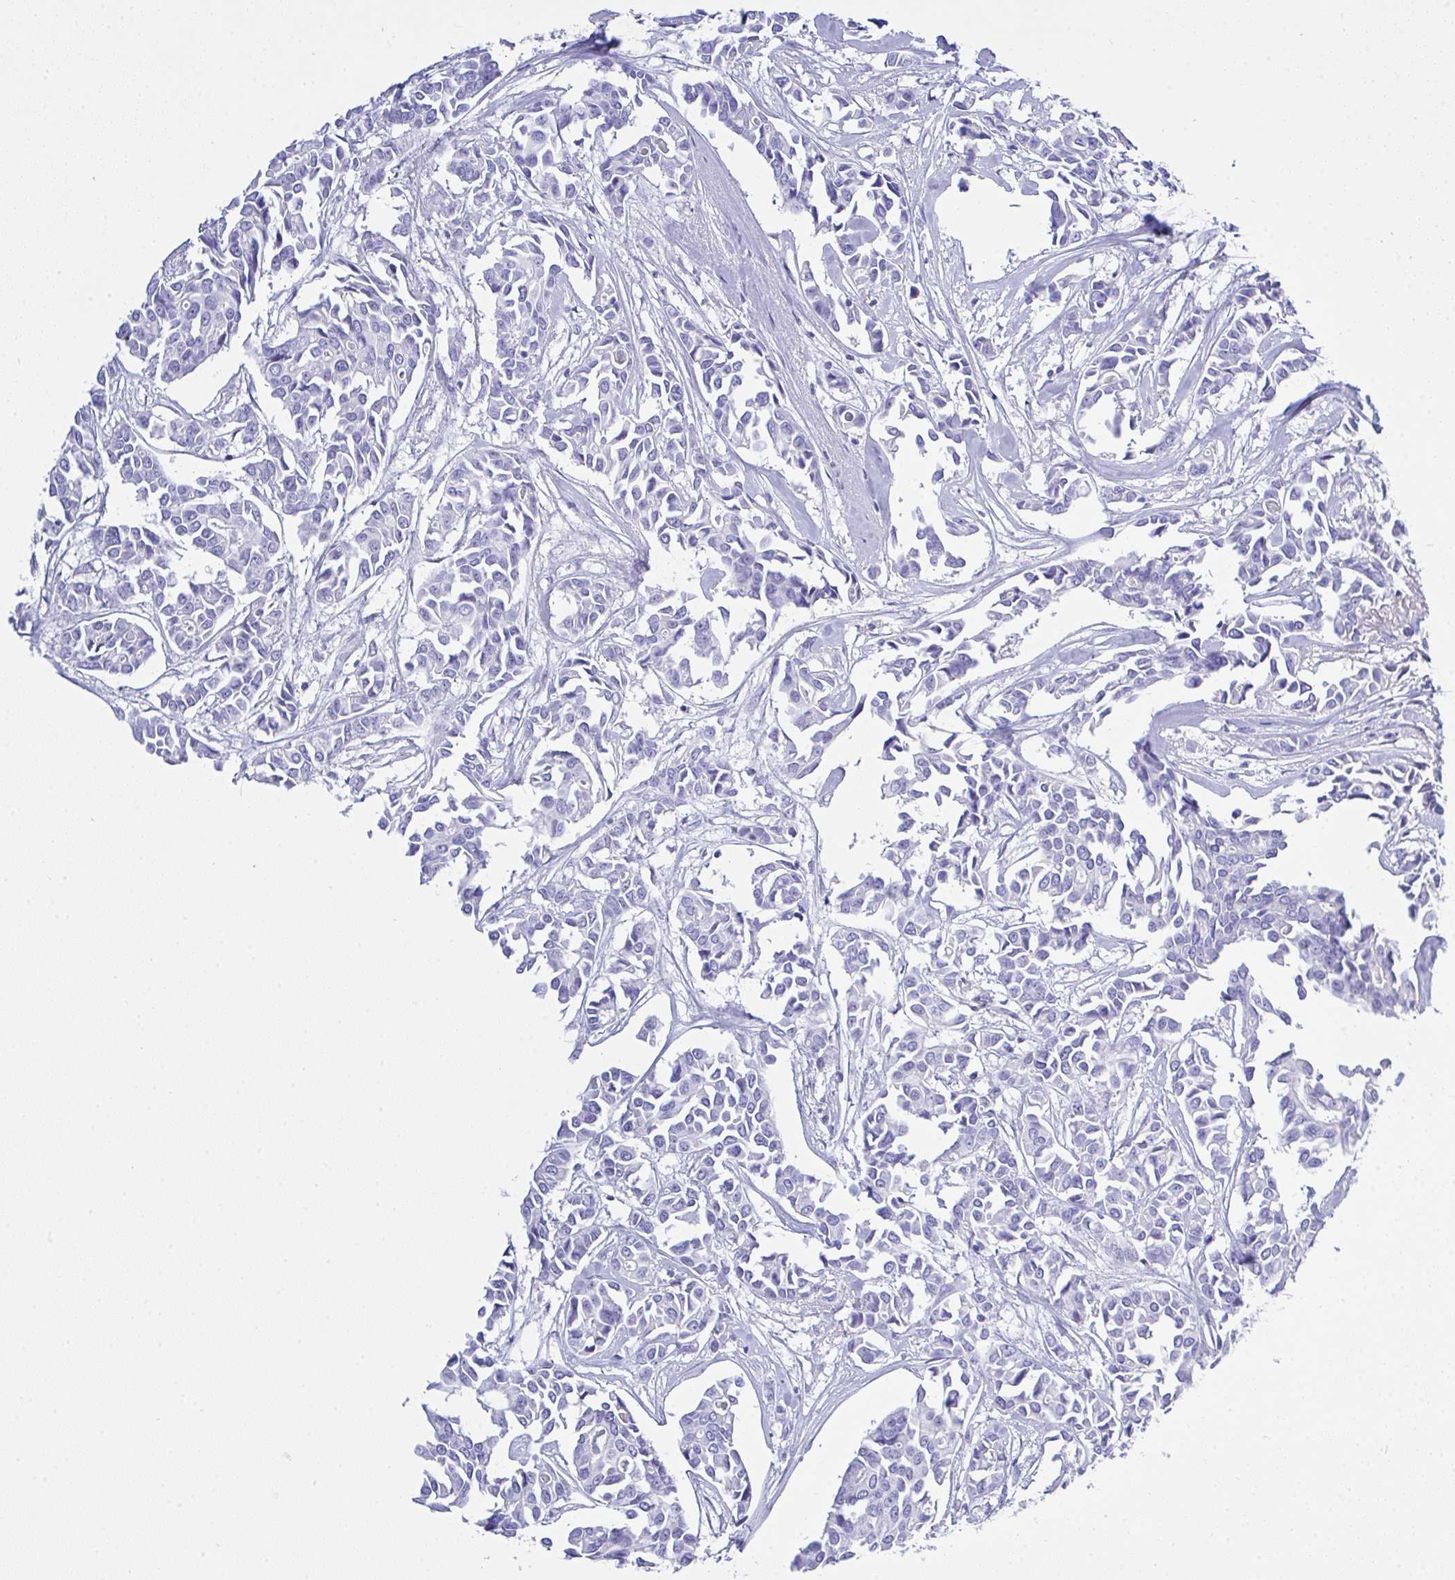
{"staining": {"intensity": "negative", "quantity": "none", "location": "none"}, "tissue": "breast cancer", "cell_type": "Tumor cells", "image_type": "cancer", "snomed": [{"axis": "morphology", "description": "Duct carcinoma"}, {"axis": "topography", "description": "Breast"}], "caption": "Immunohistochemical staining of breast infiltrating ductal carcinoma demonstrates no significant staining in tumor cells. The staining is performed using DAB brown chromogen with nuclei counter-stained in using hematoxylin.", "gene": "AKR1D1", "patient": {"sex": "female", "age": 54}}